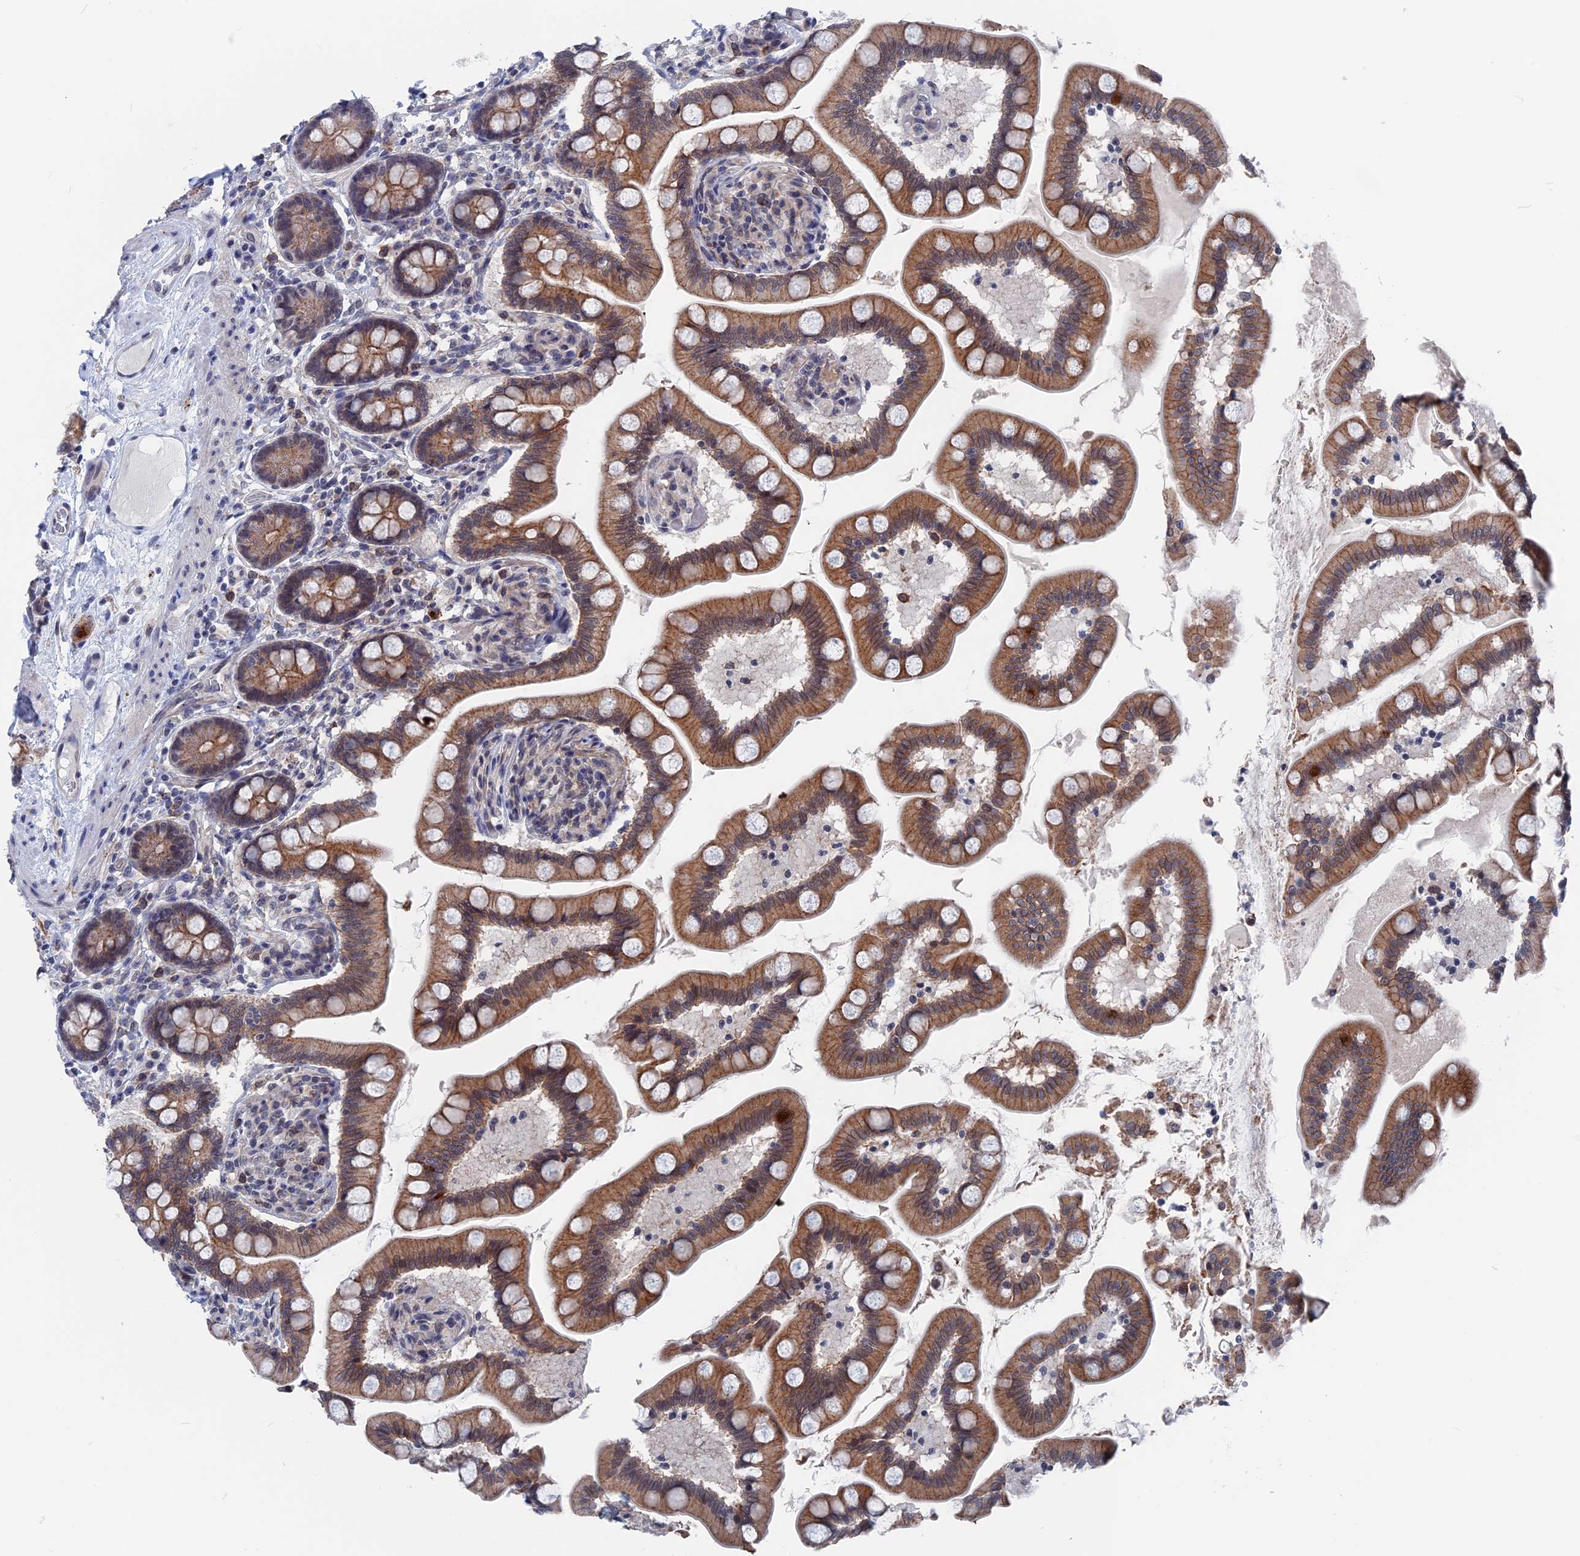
{"staining": {"intensity": "moderate", "quantity": ">75%", "location": "cytoplasmic/membranous"}, "tissue": "small intestine", "cell_type": "Glandular cells", "image_type": "normal", "snomed": [{"axis": "morphology", "description": "Normal tissue, NOS"}, {"axis": "topography", "description": "Small intestine"}], "caption": "DAB immunohistochemical staining of normal human small intestine reveals moderate cytoplasmic/membranous protein expression in about >75% of glandular cells.", "gene": "MARCHF3", "patient": {"sex": "female", "age": 64}}